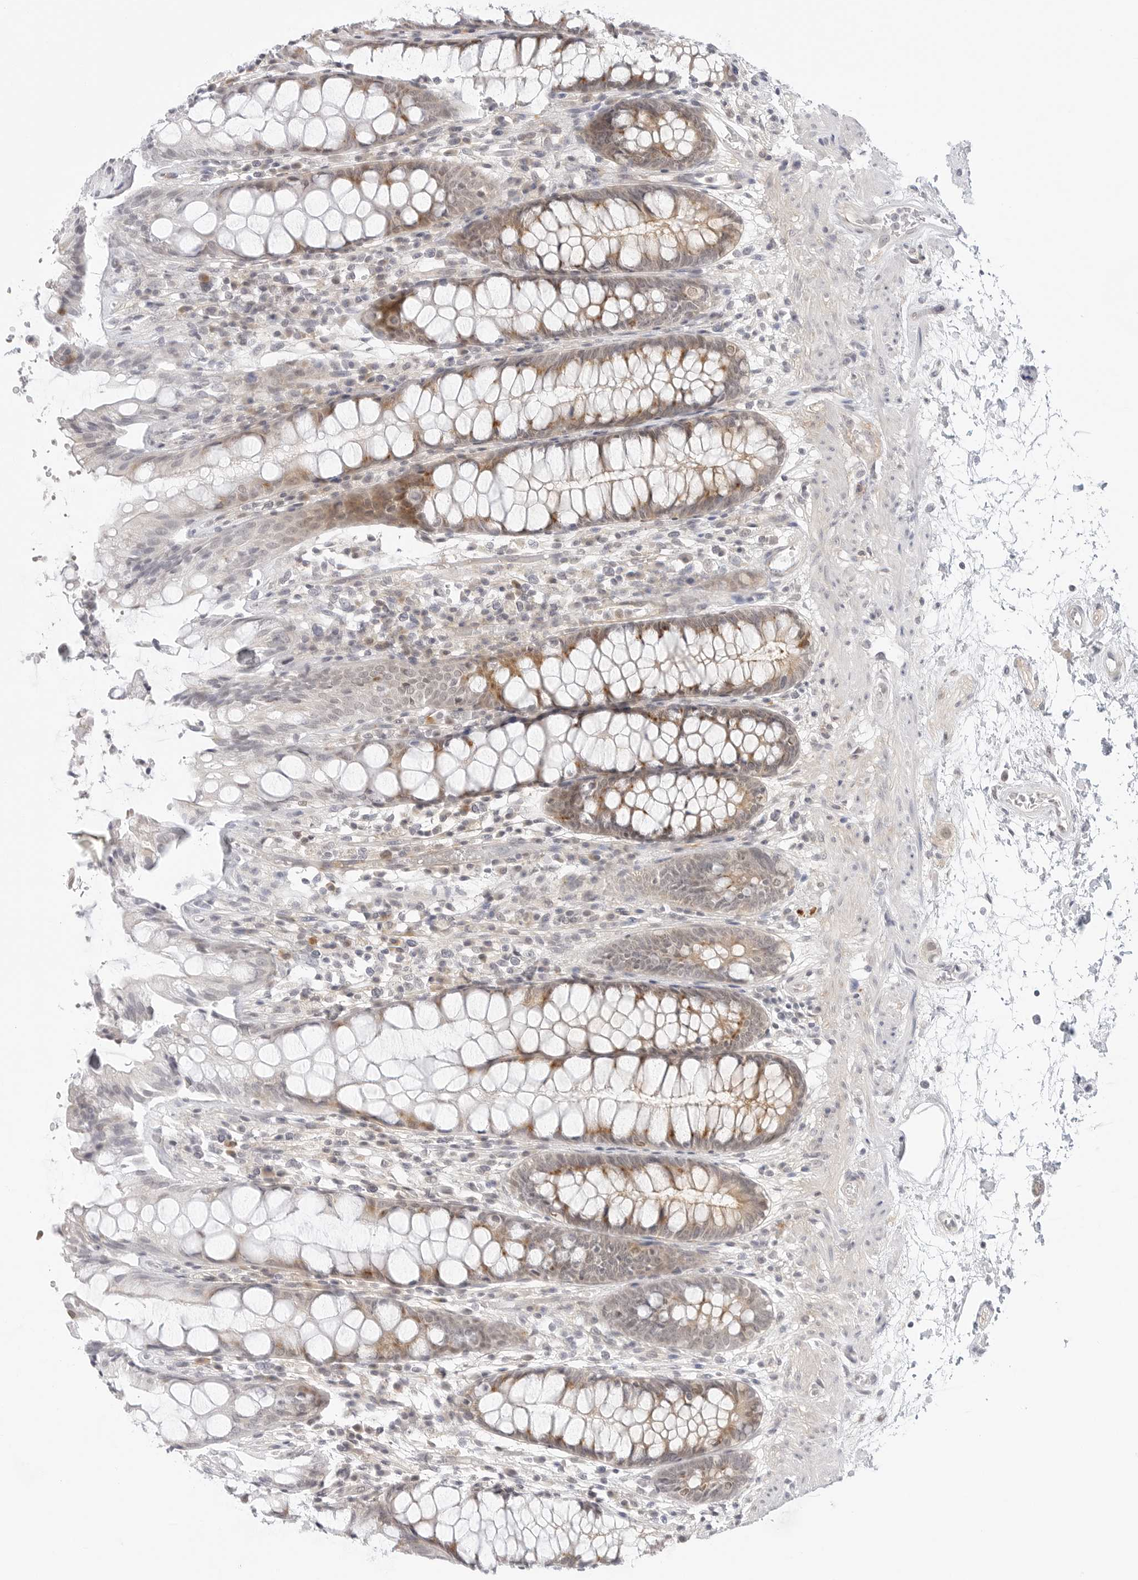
{"staining": {"intensity": "moderate", "quantity": "25%-75%", "location": "cytoplasmic/membranous"}, "tissue": "rectum", "cell_type": "Glandular cells", "image_type": "normal", "snomed": [{"axis": "morphology", "description": "Normal tissue, NOS"}, {"axis": "topography", "description": "Rectum"}], "caption": "High-magnification brightfield microscopy of unremarkable rectum stained with DAB (brown) and counterstained with hematoxylin (blue). glandular cells exhibit moderate cytoplasmic/membranous staining is appreciated in approximately25%-75% of cells.", "gene": "TCP1", "patient": {"sex": "male", "age": 64}}